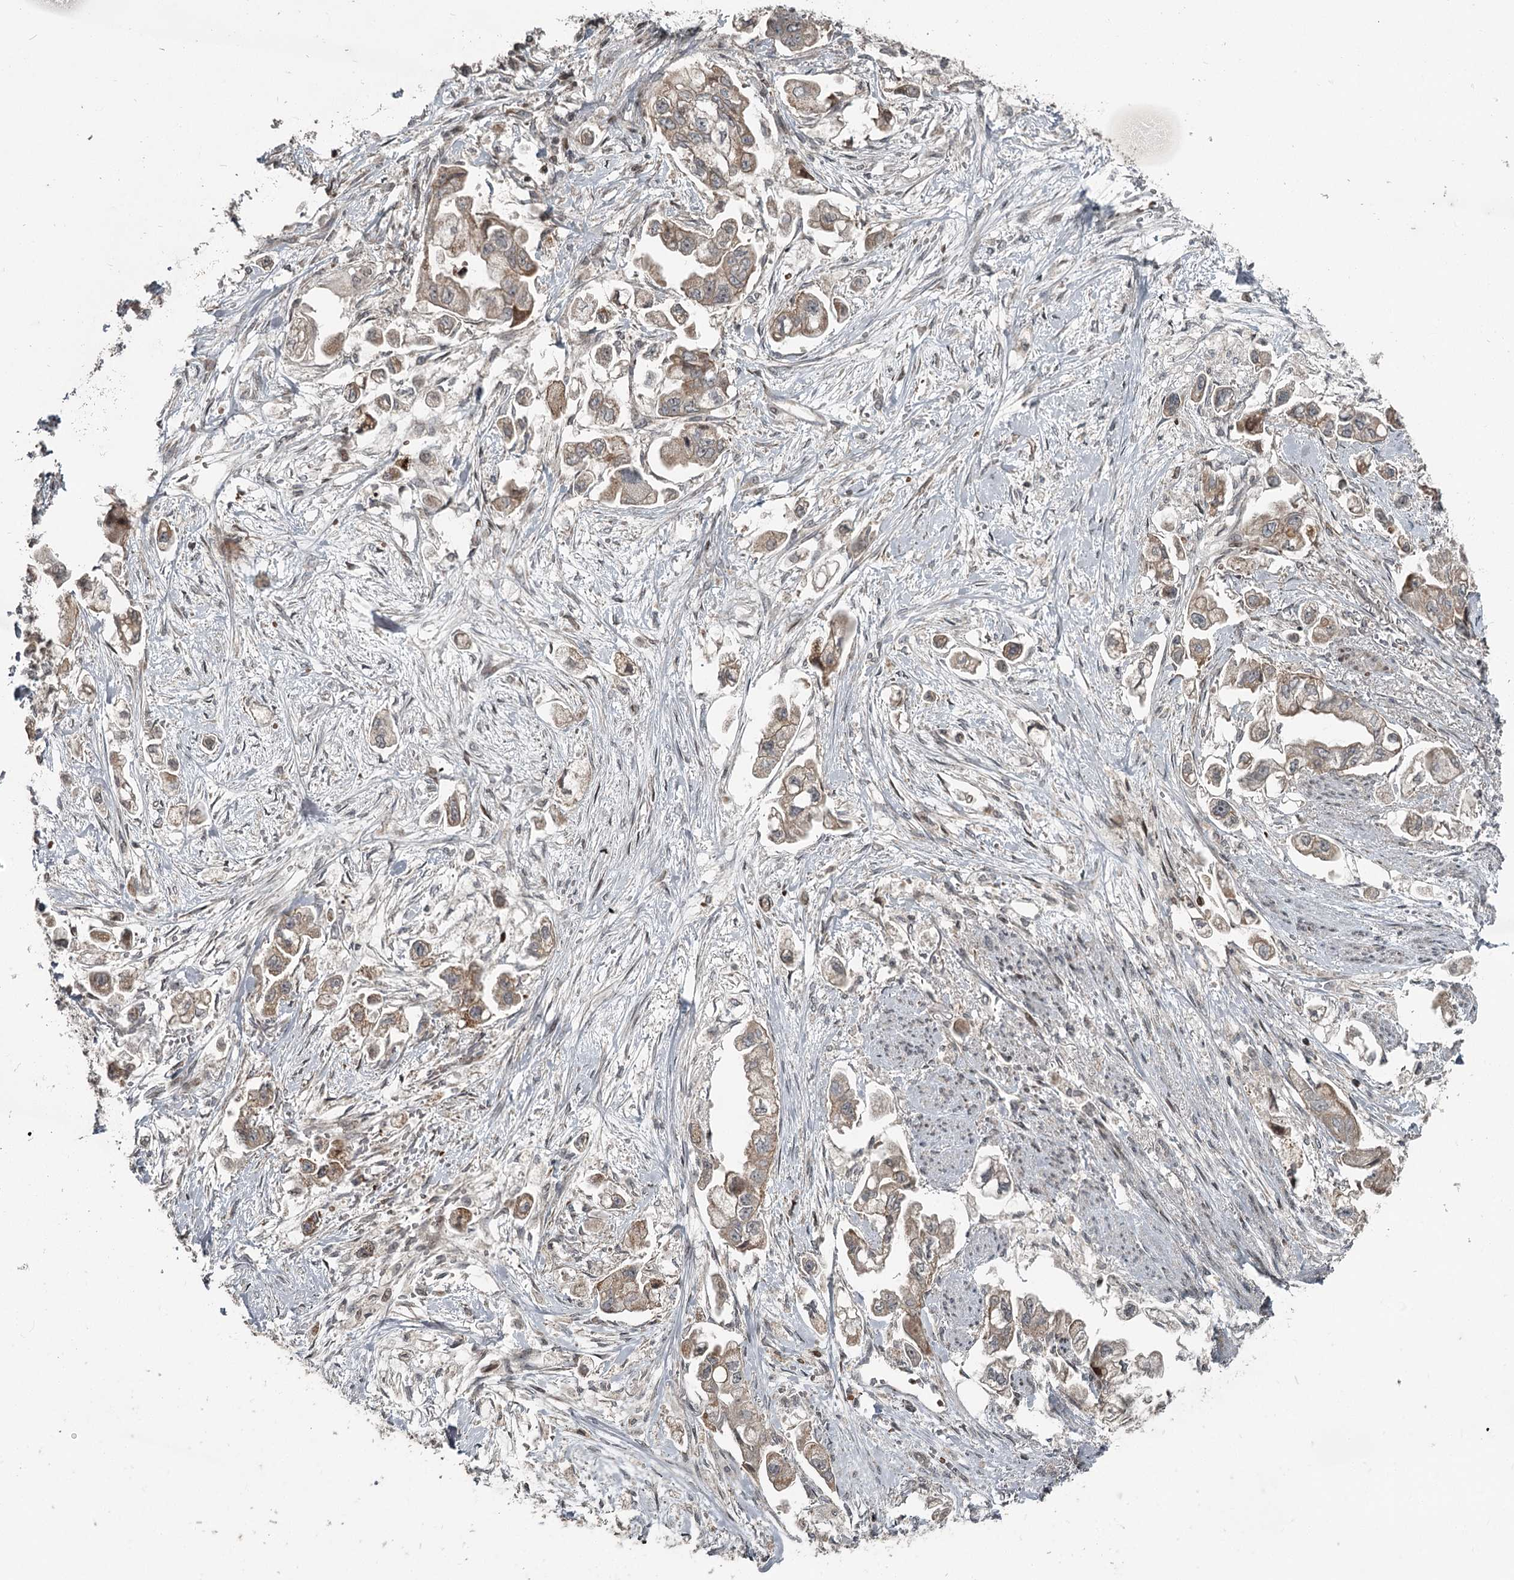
{"staining": {"intensity": "weak", "quantity": ">75%", "location": "cytoplasmic/membranous"}, "tissue": "stomach cancer", "cell_type": "Tumor cells", "image_type": "cancer", "snomed": [{"axis": "morphology", "description": "Adenocarcinoma, NOS"}, {"axis": "topography", "description": "Stomach"}], "caption": "Protein staining of stomach cancer tissue displays weak cytoplasmic/membranous positivity in approximately >75% of tumor cells.", "gene": "RASSF8", "patient": {"sex": "male", "age": 62}}